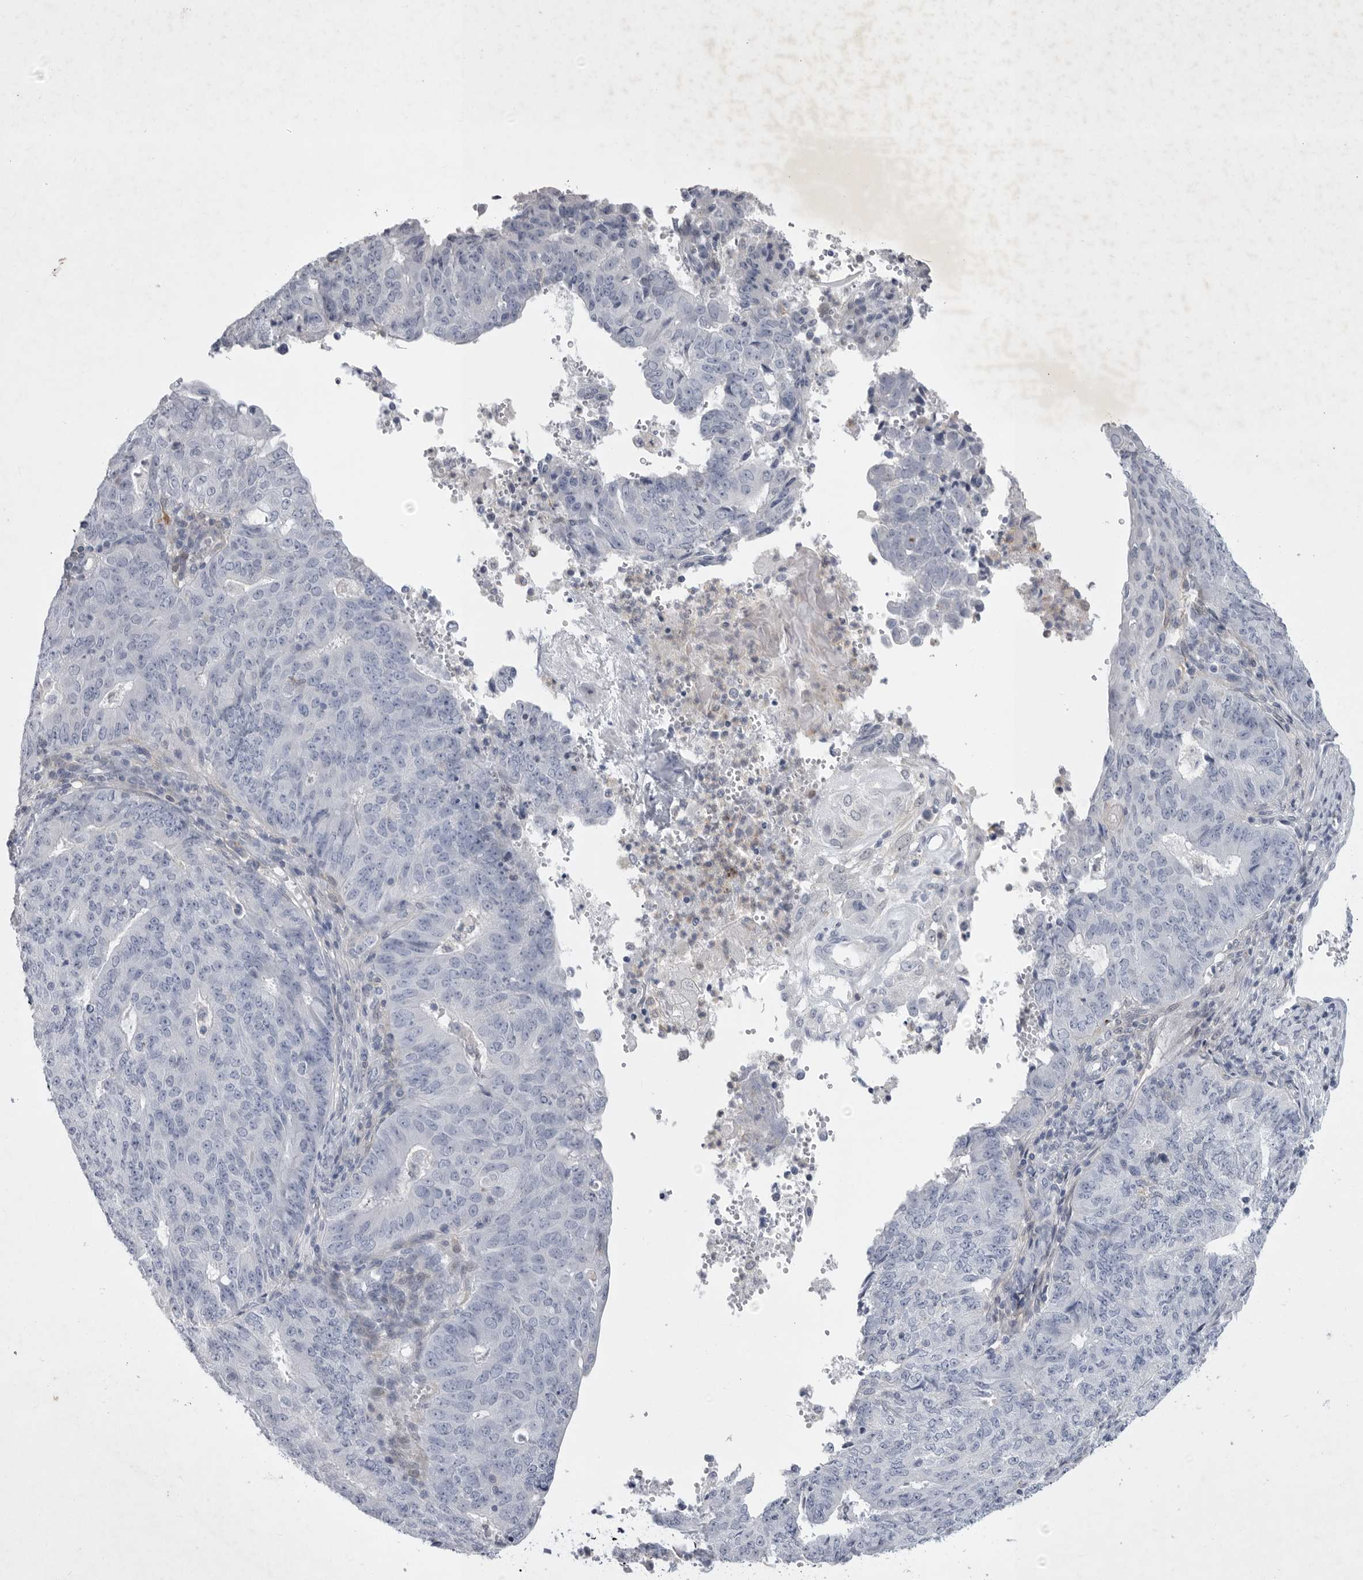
{"staining": {"intensity": "negative", "quantity": "none", "location": "none"}, "tissue": "endometrial cancer", "cell_type": "Tumor cells", "image_type": "cancer", "snomed": [{"axis": "morphology", "description": "Adenocarcinoma, NOS"}, {"axis": "topography", "description": "Endometrium"}], "caption": "Tumor cells show no significant positivity in endometrial cancer. (DAB (3,3'-diaminobenzidine) IHC, high magnification).", "gene": "SIGLEC10", "patient": {"sex": "female", "age": 32}}